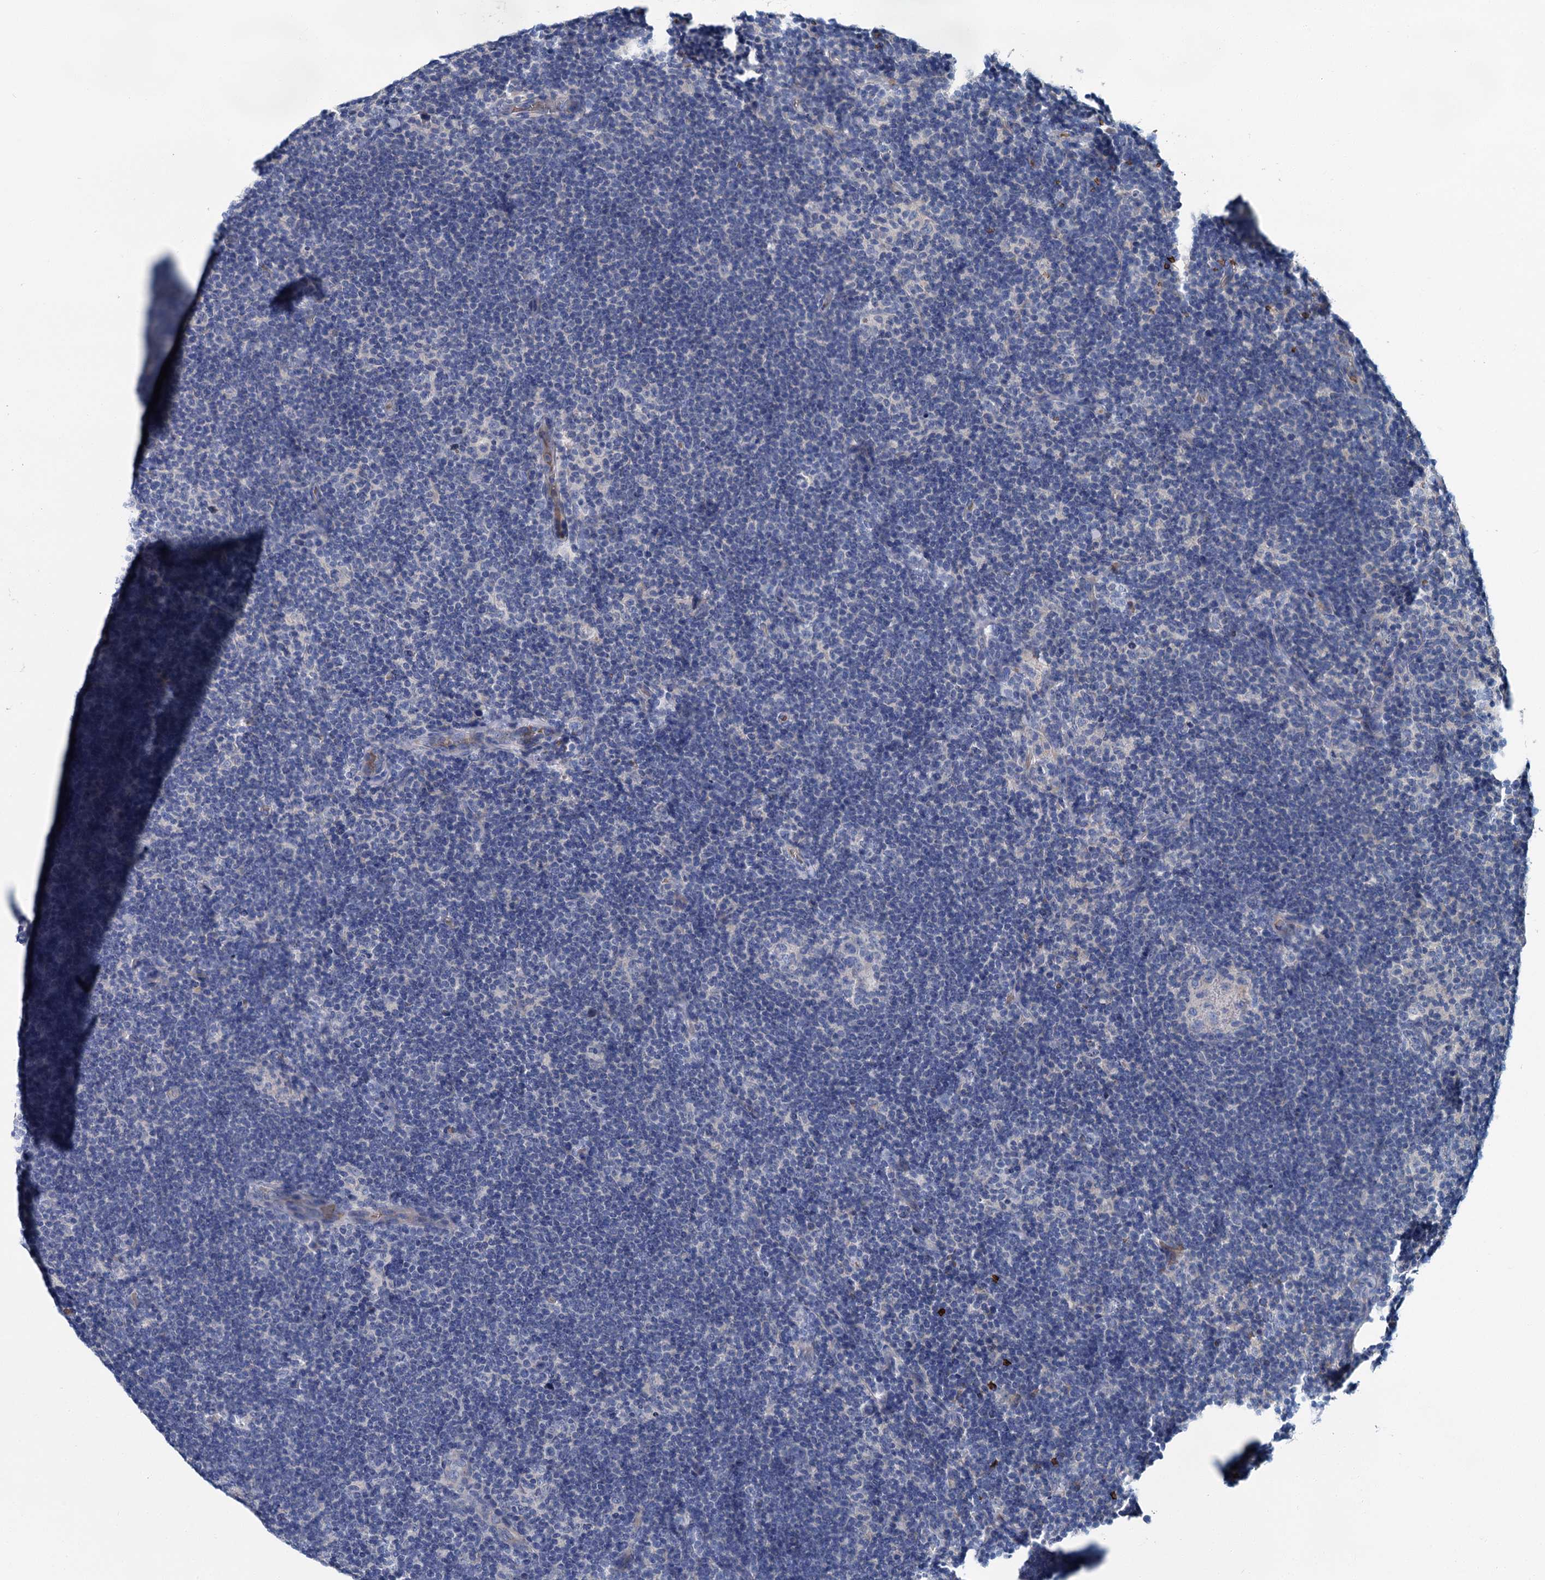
{"staining": {"intensity": "negative", "quantity": "none", "location": "none"}, "tissue": "lymphoma", "cell_type": "Tumor cells", "image_type": "cancer", "snomed": [{"axis": "morphology", "description": "Hodgkin's disease, NOS"}, {"axis": "topography", "description": "Lymph node"}], "caption": "Protein analysis of Hodgkin's disease displays no significant expression in tumor cells.", "gene": "ATG2A", "patient": {"sex": "female", "age": 57}}